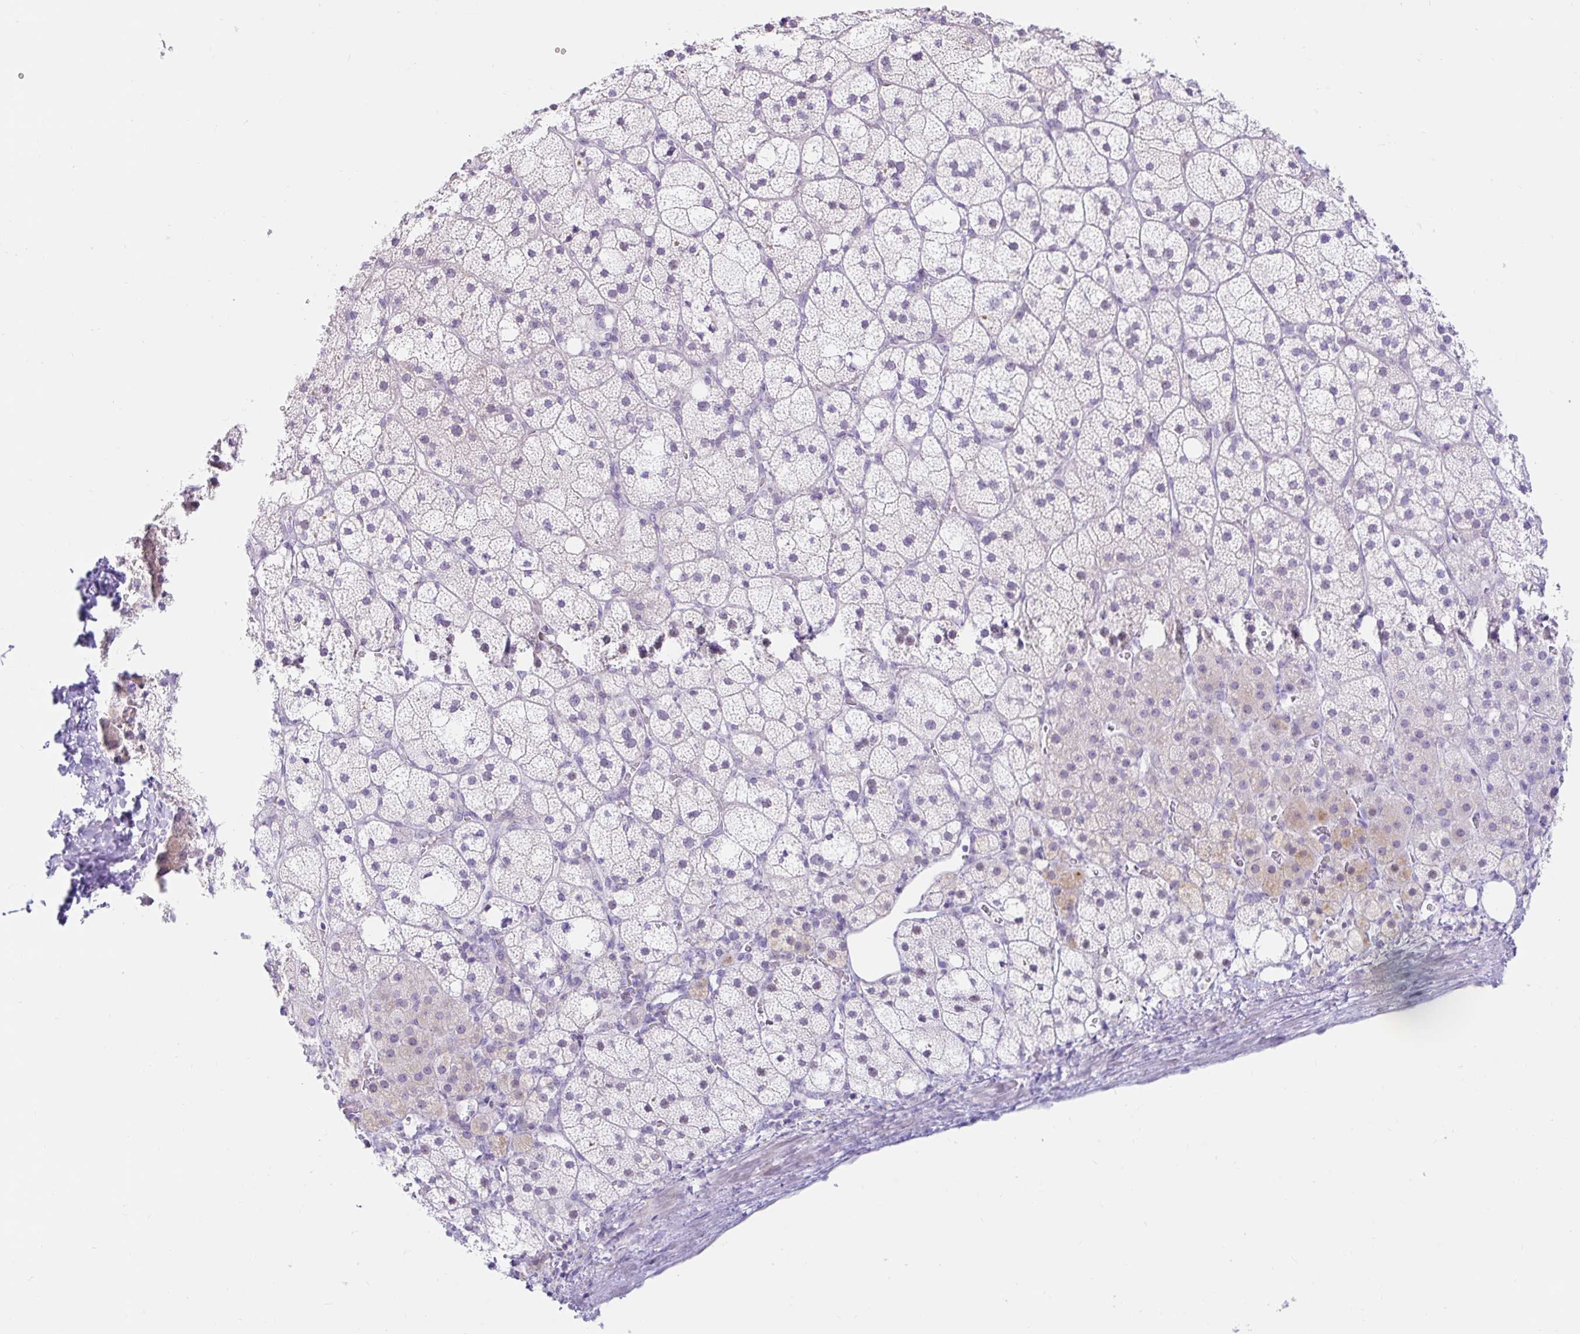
{"staining": {"intensity": "weak", "quantity": "<25%", "location": "cytoplasmic/membranous"}, "tissue": "adrenal gland", "cell_type": "Glandular cells", "image_type": "normal", "snomed": [{"axis": "morphology", "description": "Normal tissue, NOS"}, {"axis": "topography", "description": "Adrenal gland"}], "caption": "Immunohistochemistry photomicrograph of normal adrenal gland stained for a protein (brown), which reveals no positivity in glandular cells. Brightfield microscopy of immunohistochemistry (IHC) stained with DAB (3,3'-diaminobenzidine) (brown) and hematoxylin (blue), captured at high magnification.", "gene": "BEST1", "patient": {"sex": "male", "age": 53}}